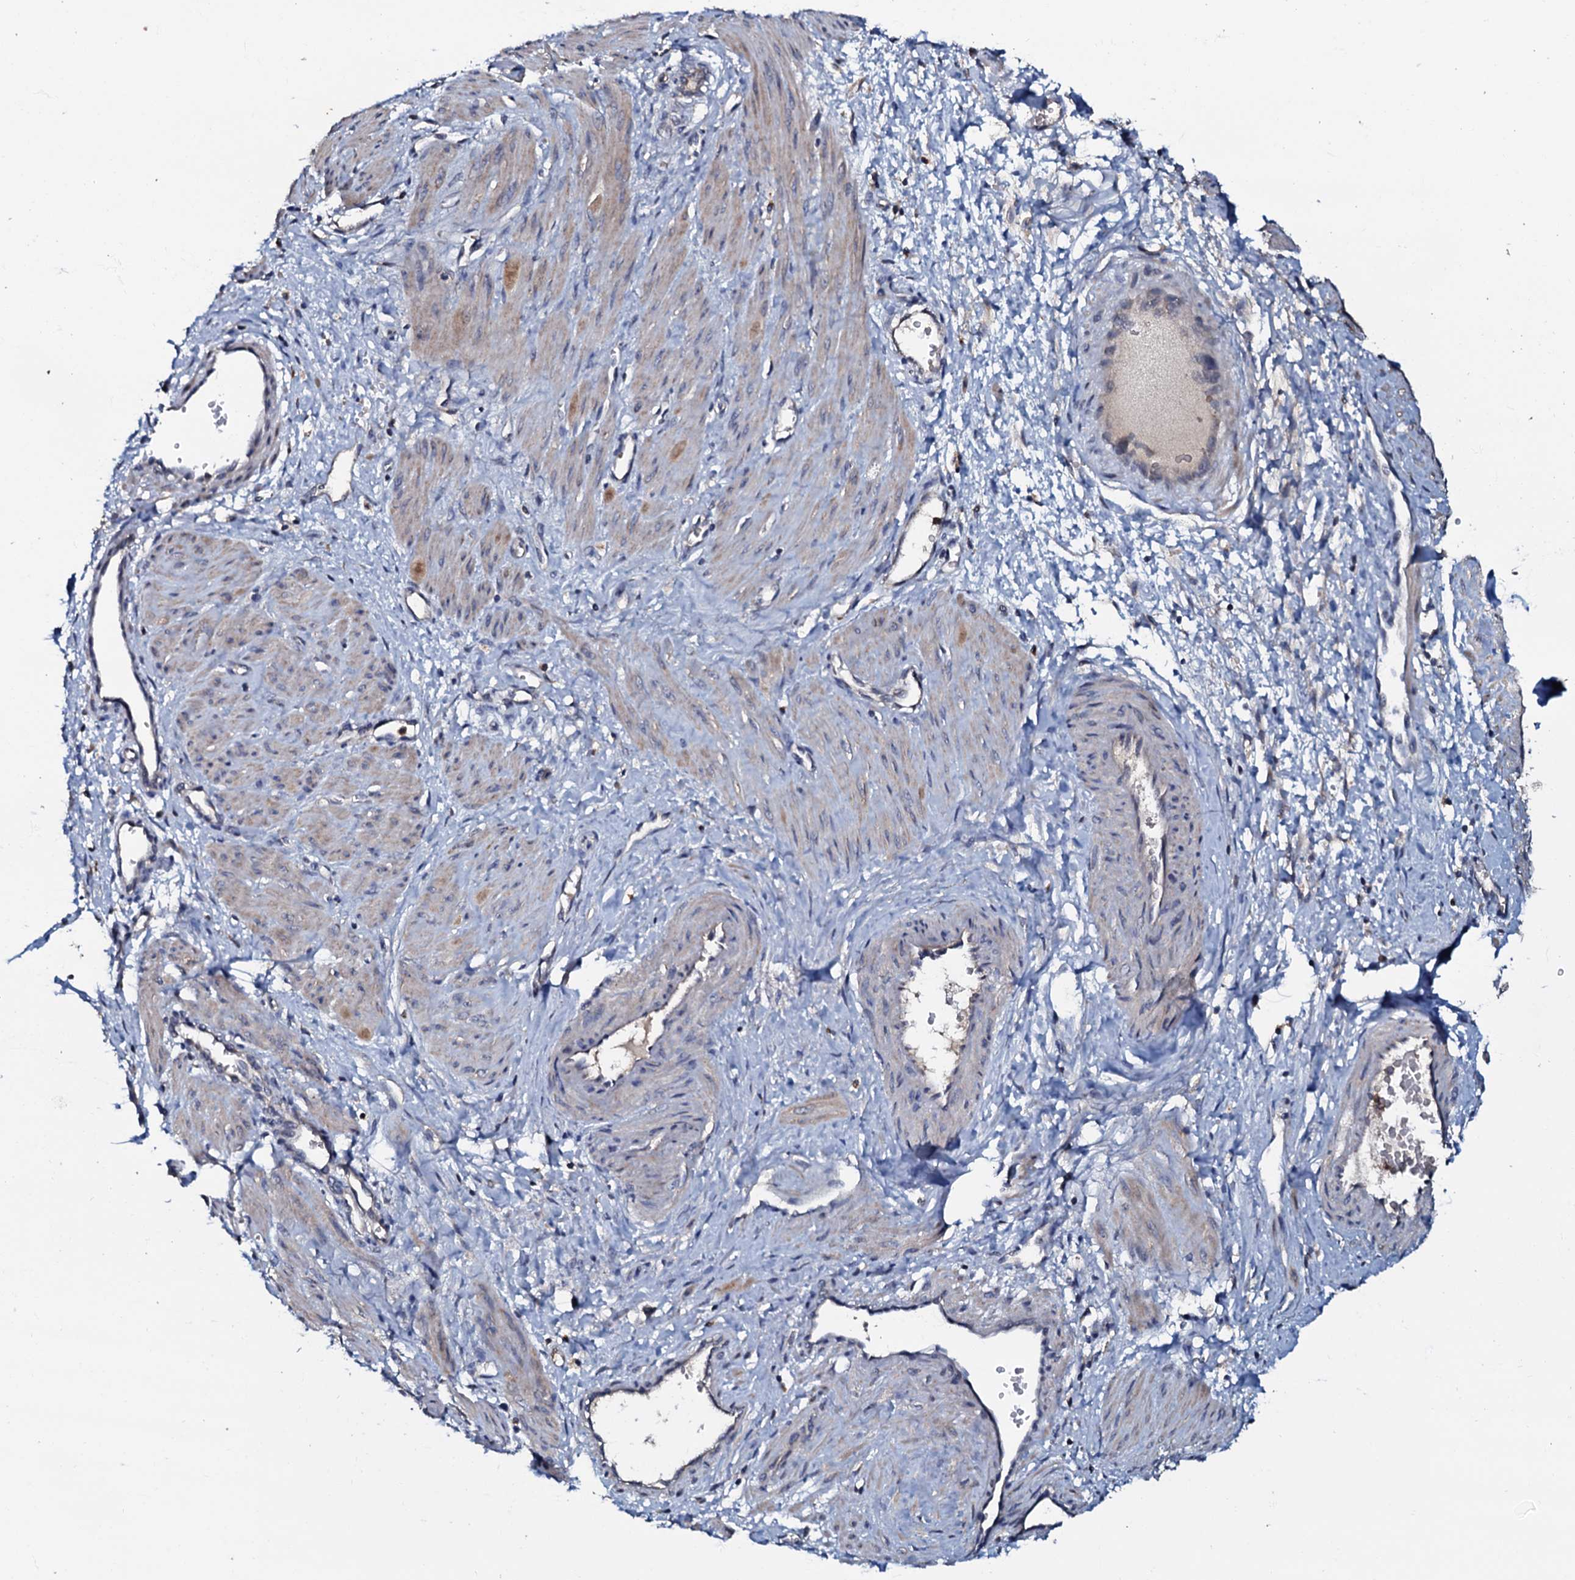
{"staining": {"intensity": "weak", "quantity": "<25%", "location": "cytoplasmic/membranous"}, "tissue": "smooth muscle", "cell_type": "Smooth muscle cells", "image_type": "normal", "snomed": [{"axis": "morphology", "description": "Normal tissue, NOS"}, {"axis": "topography", "description": "Endometrium"}], "caption": "This is an immunohistochemistry (IHC) image of benign human smooth muscle. There is no positivity in smooth muscle cells.", "gene": "CPNE2", "patient": {"sex": "female", "age": 33}}